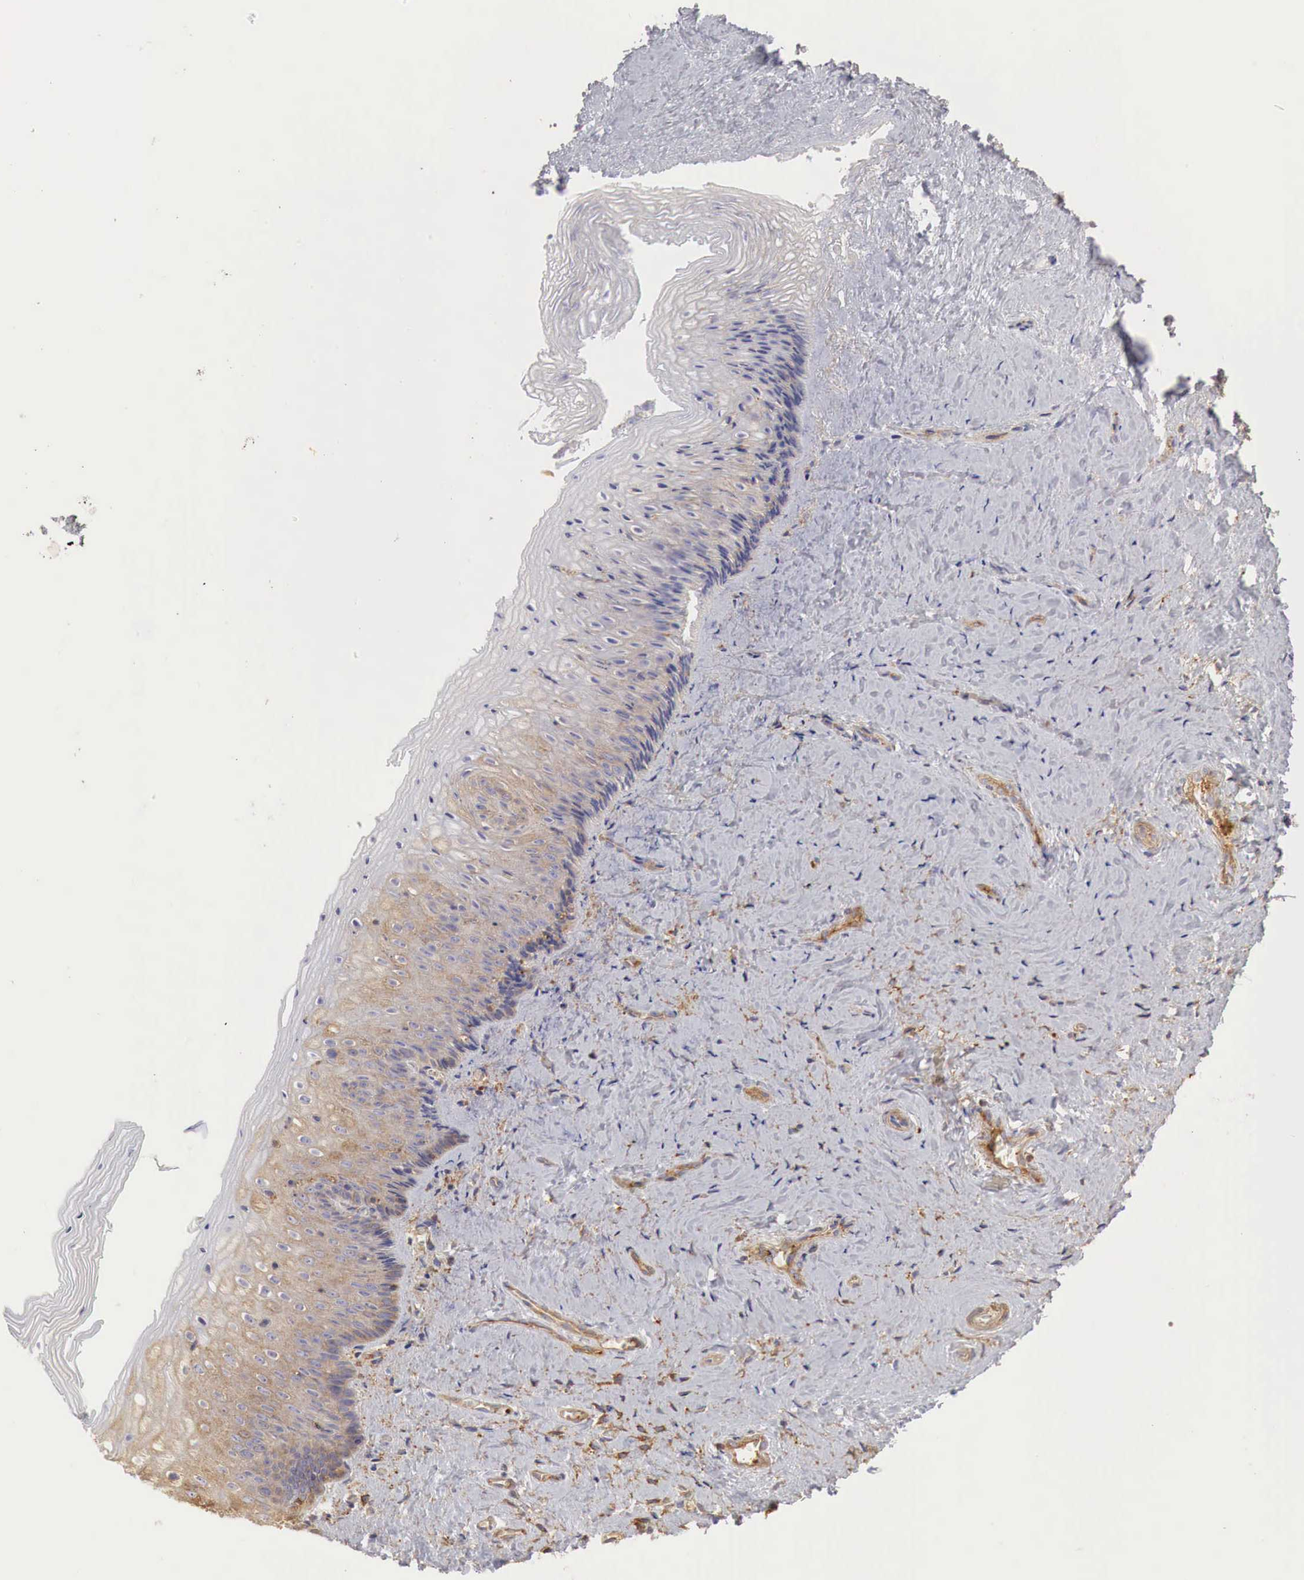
{"staining": {"intensity": "weak", "quantity": "25%-75%", "location": "cytoplasmic/membranous"}, "tissue": "vagina", "cell_type": "Squamous epithelial cells", "image_type": "normal", "snomed": [{"axis": "morphology", "description": "Normal tissue, NOS"}, {"axis": "topography", "description": "Vagina"}], "caption": "About 25%-75% of squamous epithelial cells in normal human vagina show weak cytoplasmic/membranous protein expression as visualized by brown immunohistochemical staining.", "gene": "G6PD", "patient": {"sex": "female", "age": 46}}